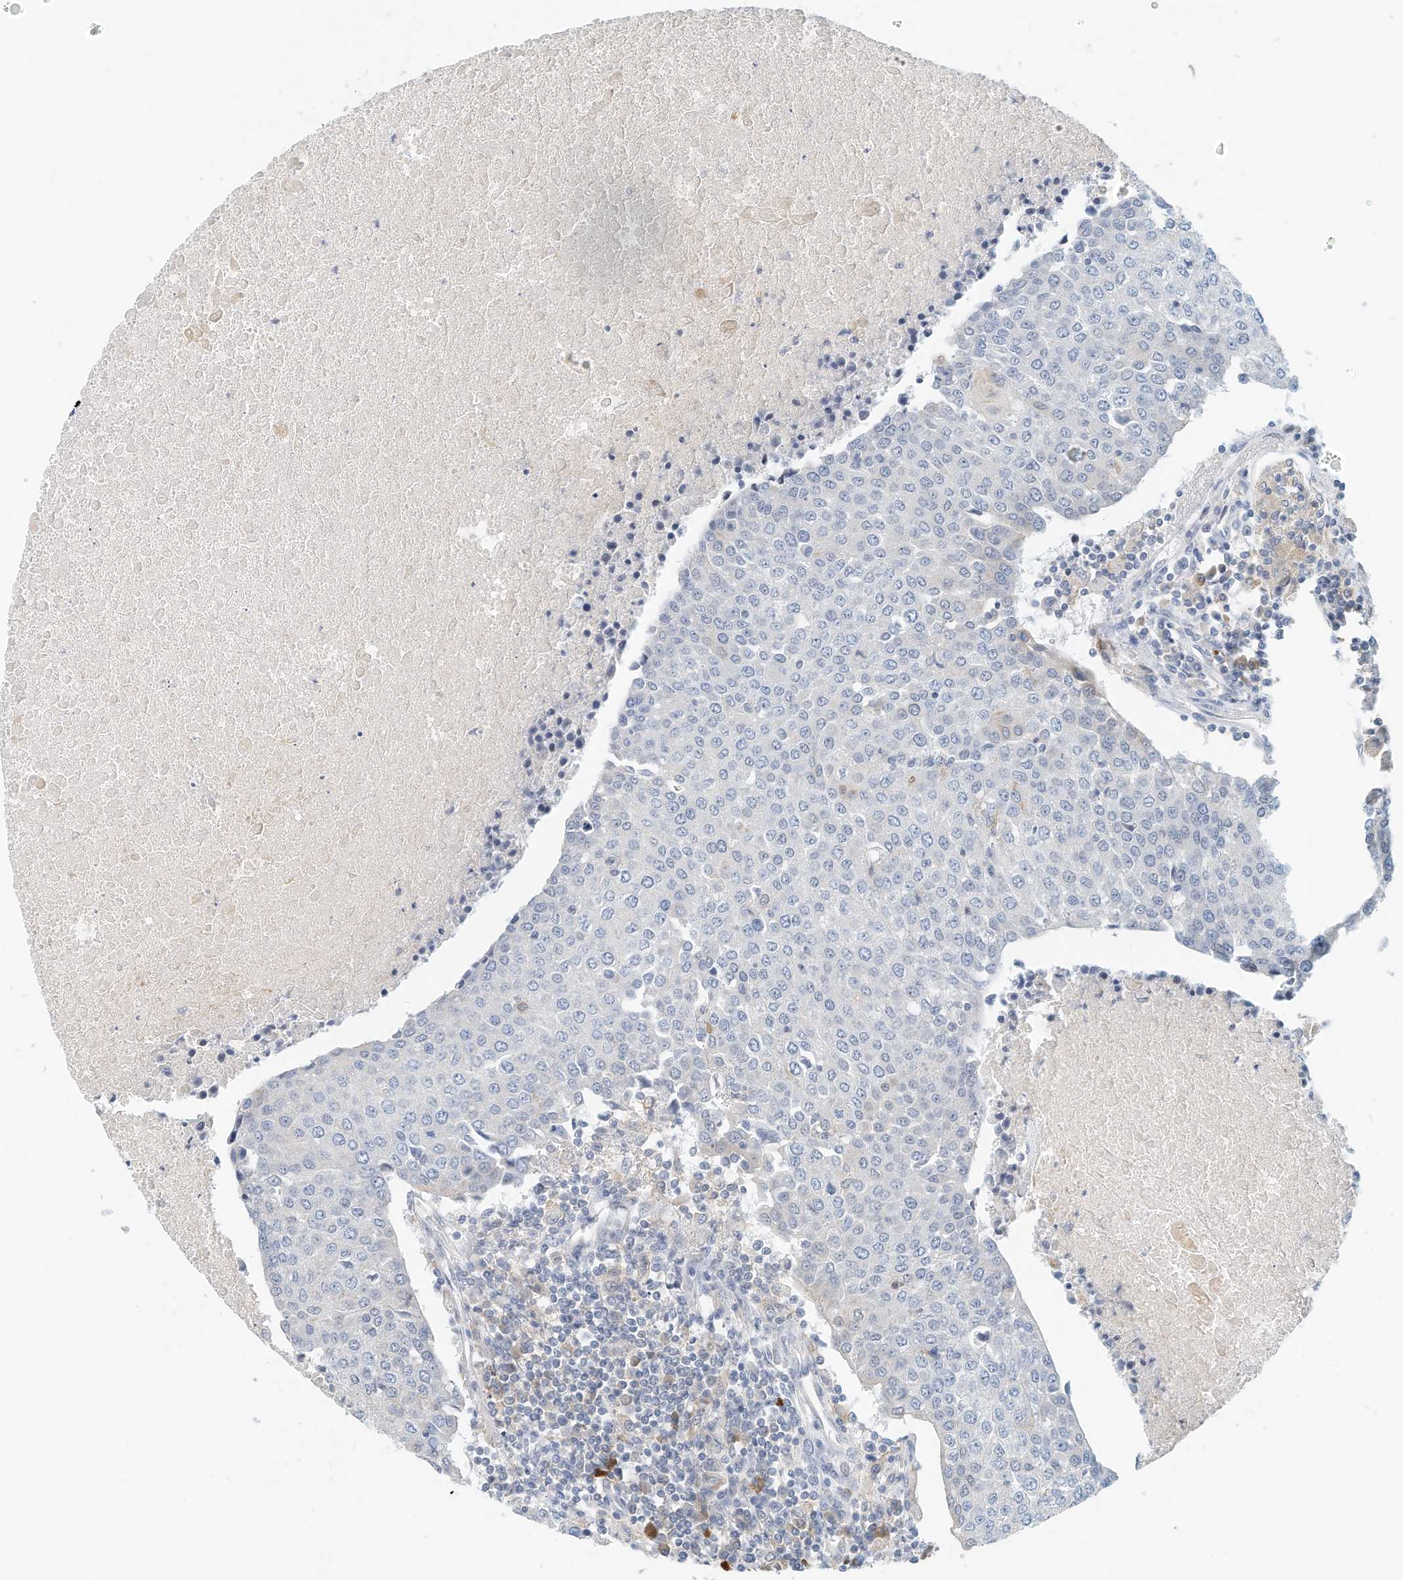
{"staining": {"intensity": "negative", "quantity": "none", "location": "none"}, "tissue": "urothelial cancer", "cell_type": "Tumor cells", "image_type": "cancer", "snomed": [{"axis": "morphology", "description": "Urothelial carcinoma, High grade"}, {"axis": "topography", "description": "Urinary bladder"}], "caption": "Micrograph shows no protein expression in tumor cells of high-grade urothelial carcinoma tissue.", "gene": "MICAL1", "patient": {"sex": "female", "age": 85}}